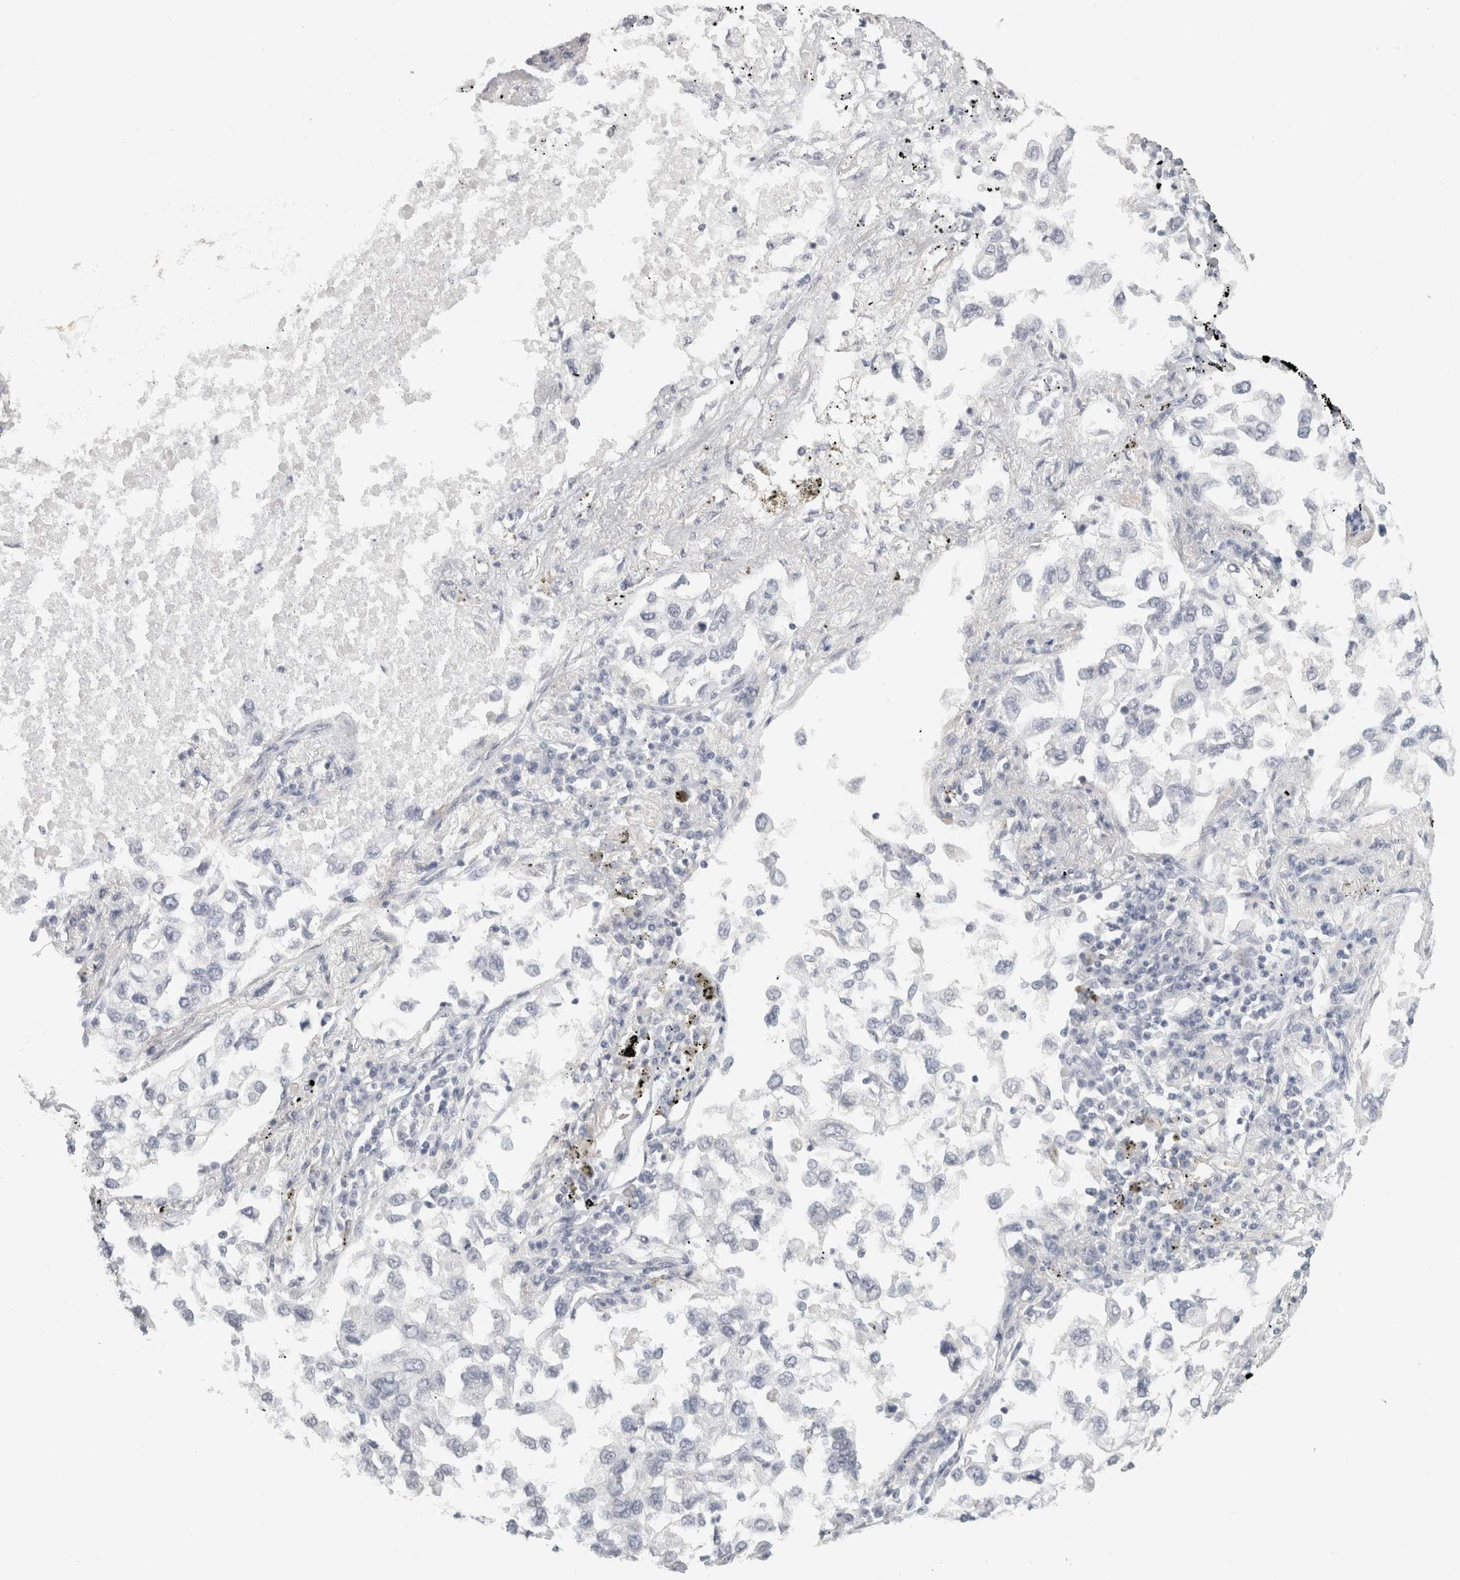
{"staining": {"intensity": "negative", "quantity": "none", "location": "none"}, "tissue": "lung cancer", "cell_type": "Tumor cells", "image_type": "cancer", "snomed": [{"axis": "morphology", "description": "Inflammation, NOS"}, {"axis": "morphology", "description": "Adenocarcinoma, NOS"}, {"axis": "topography", "description": "Lung"}], "caption": "Human lung cancer (adenocarcinoma) stained for a protein using IHC reveals no staining in tumor cells.", "gene": "FBLIM1", "patient": {"sex": "male", "age": 63}}